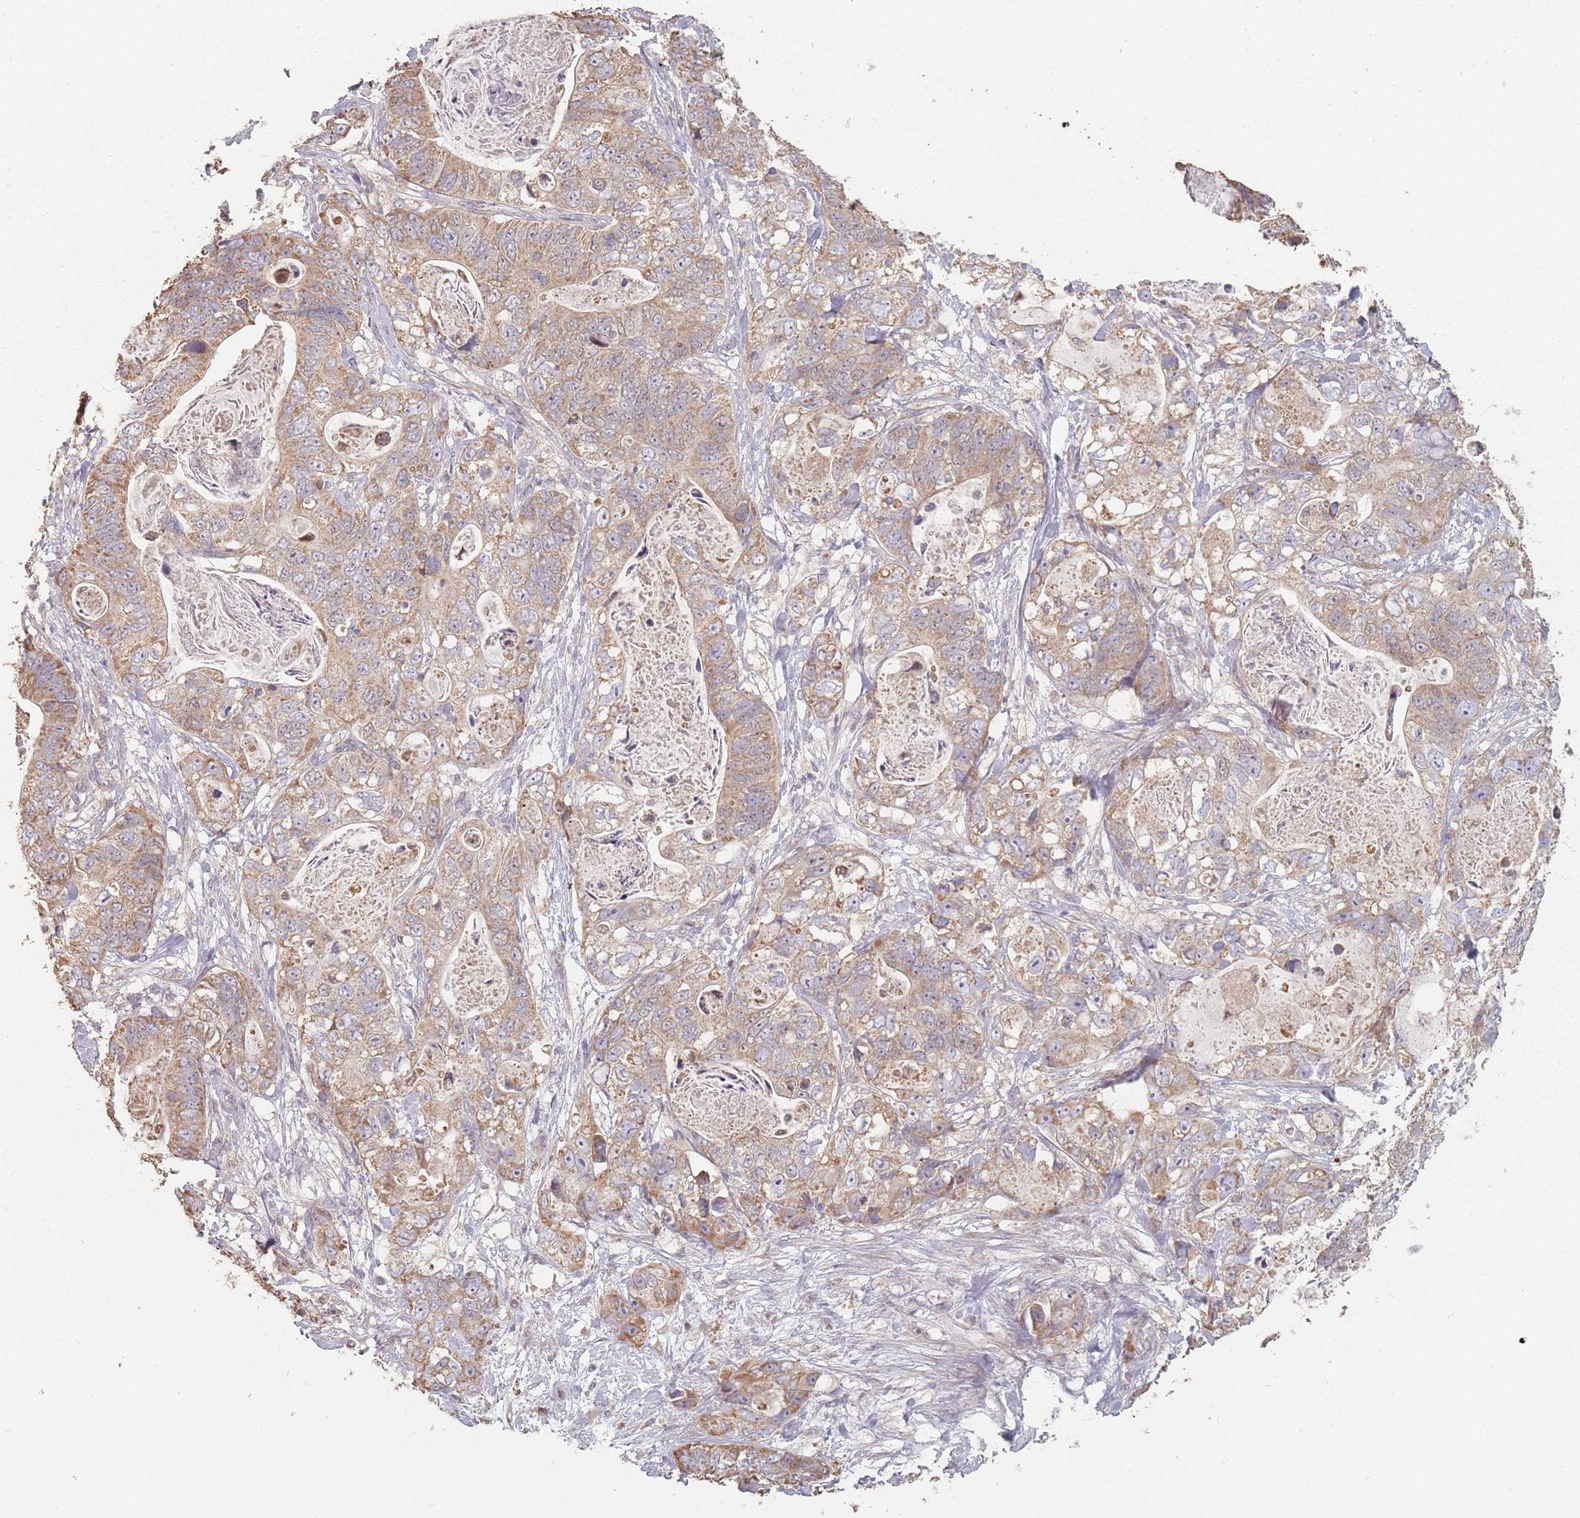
{"staining": {"intensity": "moderate", "quantity": ">75%", "location": "cytoplasmic/membranous"}, "tissue": "stomach cancer", "cell_type": "Tumor cells", "image_type": "cancer", "snomed": [{"axis": "morphology", "description": "Normal tissue, NOS"}, {"axis": "morphology", "description": "Adenocarcinoma, NOS"}, {"axis": "topography", "description": "Stomach"}], "caption": "This is an image of immunohistochemistry (IHC) staining of stomach cancer (adenocarcinoma), which shows moderate staining in the cytoplasmic/membranous of tumor cells.", "gene": "VPS52", "patient": {"sex": "female", "age": 89}}